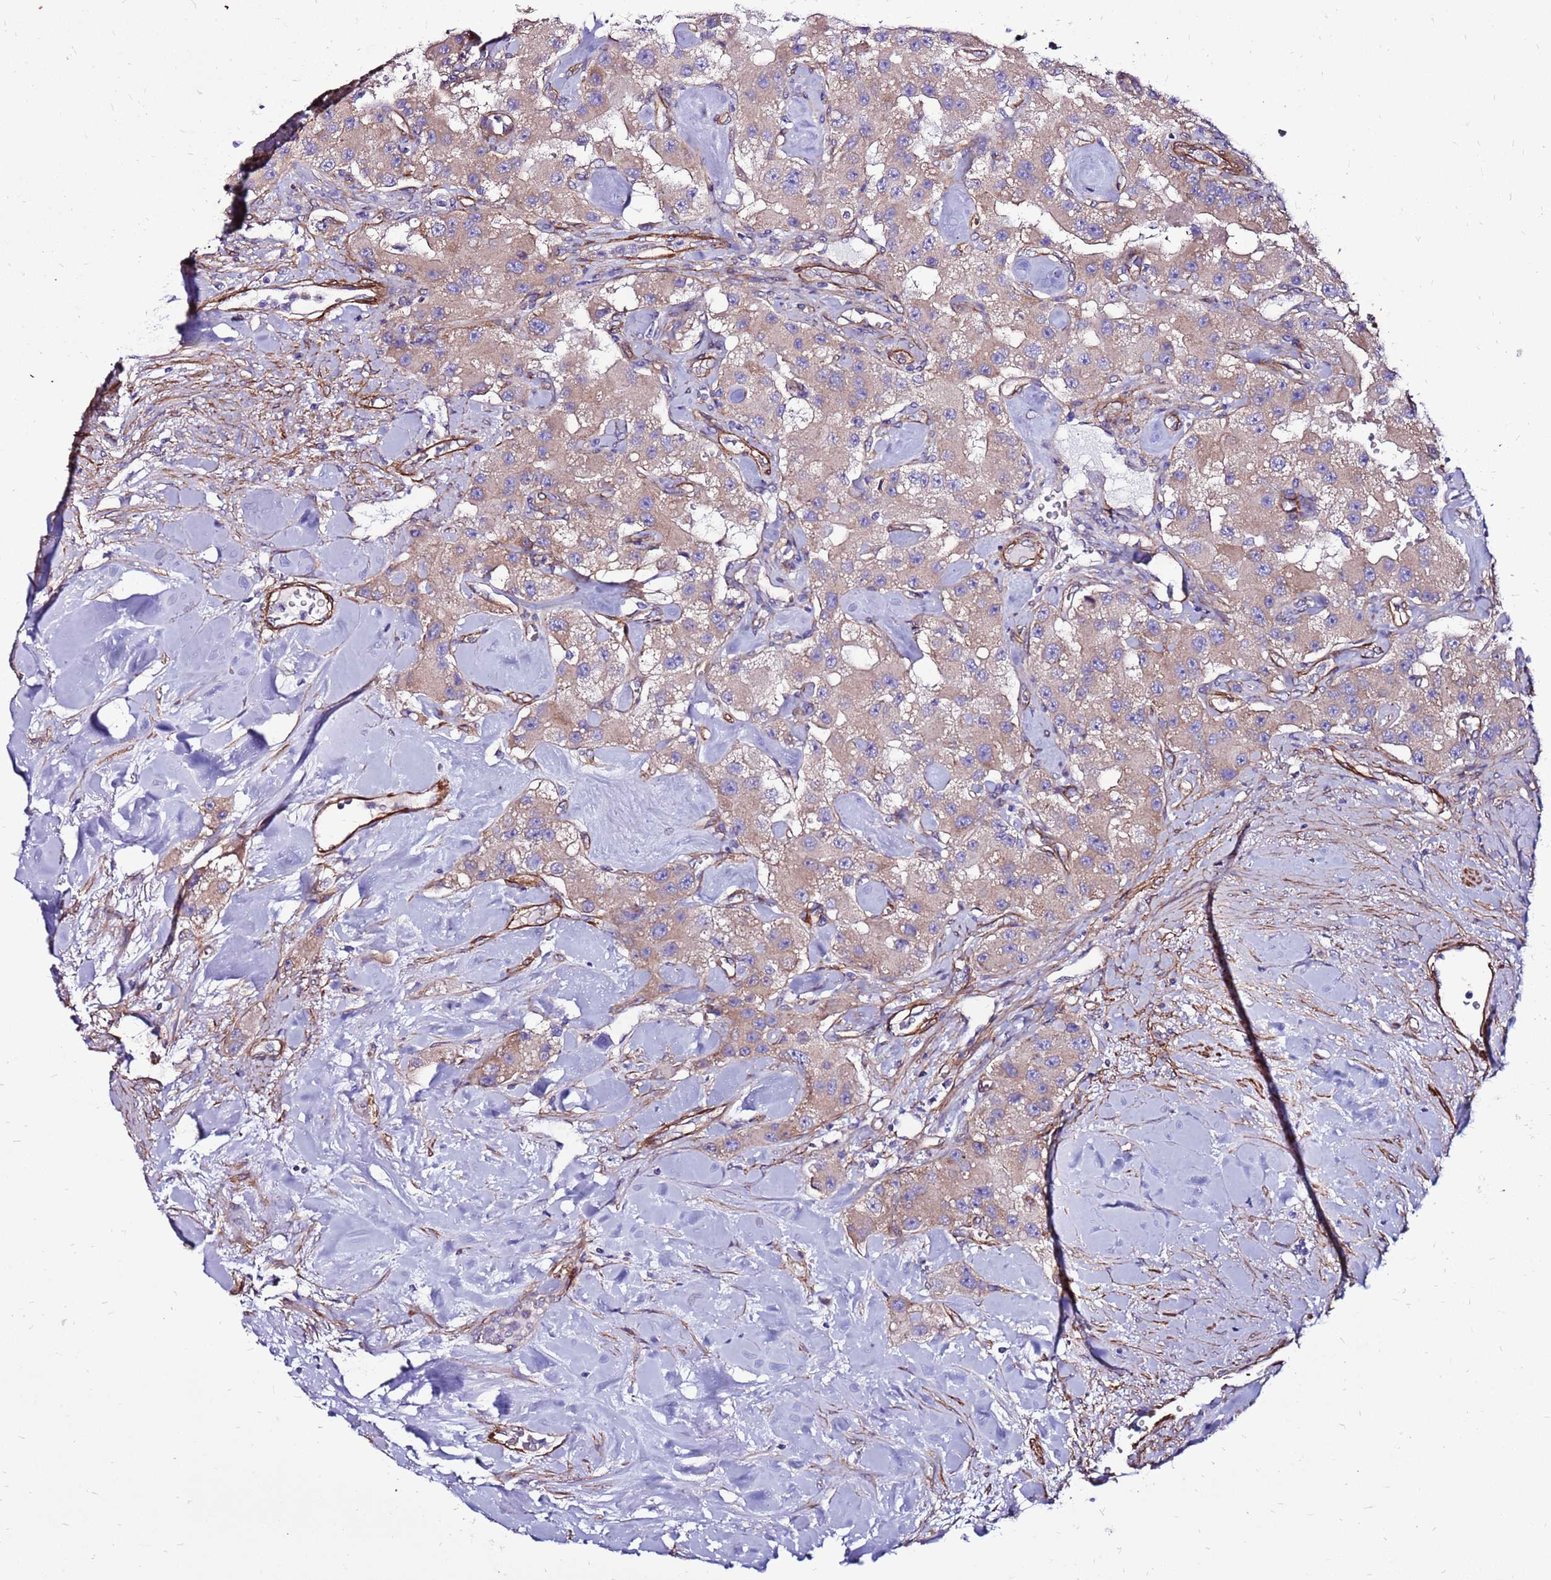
{"staining": {"intensity": "weak", "quantity": ">75%", "location": "cytoplasmic/membranous"}, "tissue": "carcinoid", "cell_type": "Tumor cells", "image_type": "cancer", "snomed": [{"axis": "morphology", "description": "Carcinoid, malignant, NOS"}, {"axis": "topography", "description": "Pancreas"}], "caption": "An IHC photomicrograph of neoplastic tissue is shown. Protein staining in brown shows weak cytoplasmic/membranous positivity in carcinoid (malignant) within tumor cells.", "gene": "EI24", "patient": {"sex": "male", "age": 41}}